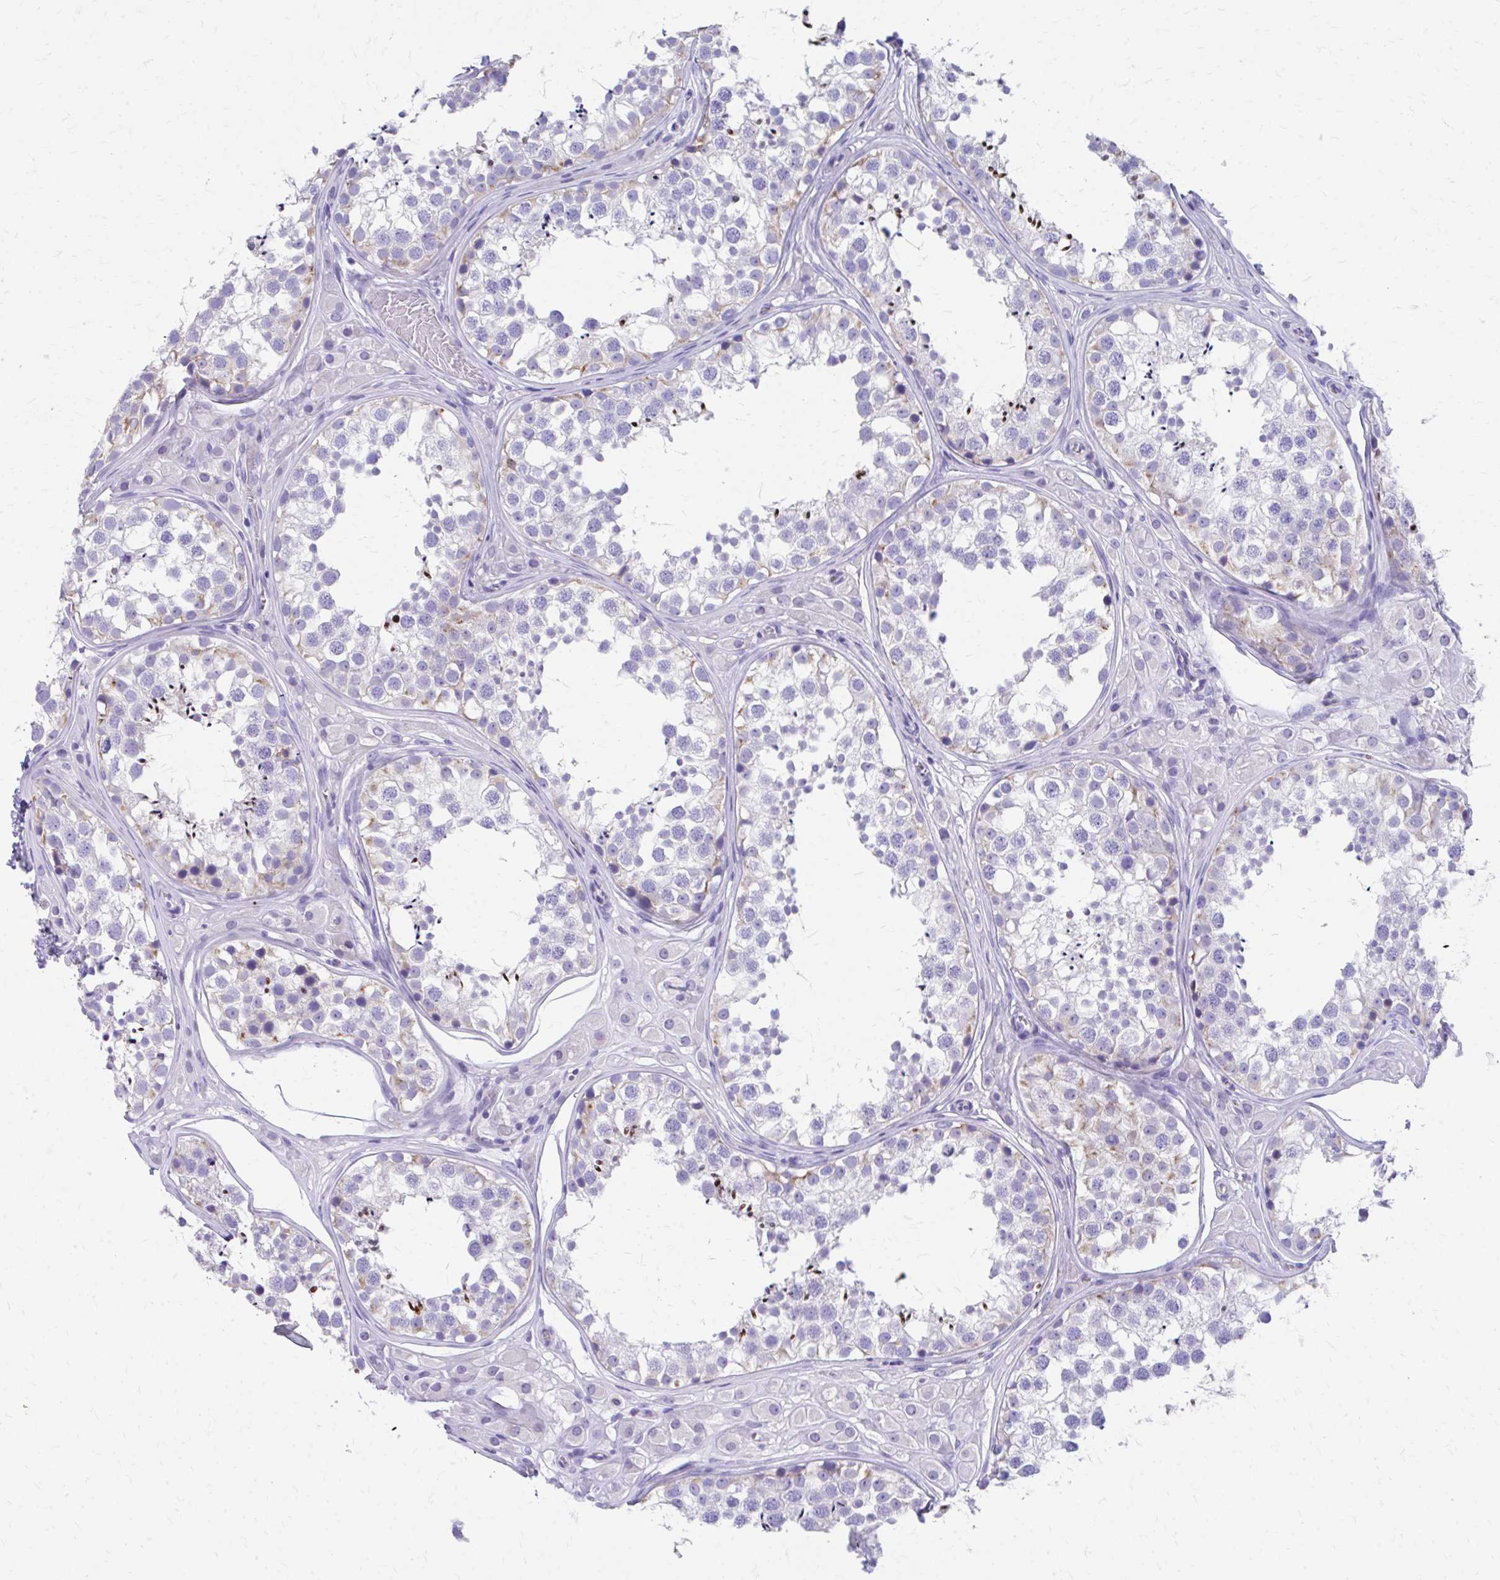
{"staining": {"intensity": "moderate", "quantity": "<25%", "location": "cytoplasmic/membranous"}, "tissue": "testis", "cell_type": "Cells in seminiferous ducts", "image_type": "normal", "snomed": [{"axis": "morphology", "description": "Normal tissue, NOS"}, {"axis": "topography", "description": "Testis"}], "caption": "Testis was stained to show a protein in brown. There is low levels of moderate cytoplasmic/membranous staining in approximately <25% of cells in seminiferous ducts. (Stains: DAB (3,3'-diaminobenzidine) in brown, nuclei in blue, Microscopy: brightfield microscopy at high magnification).", "gene": "ENSG00000285953", "patient": {"sex": "male", "age": 13}}